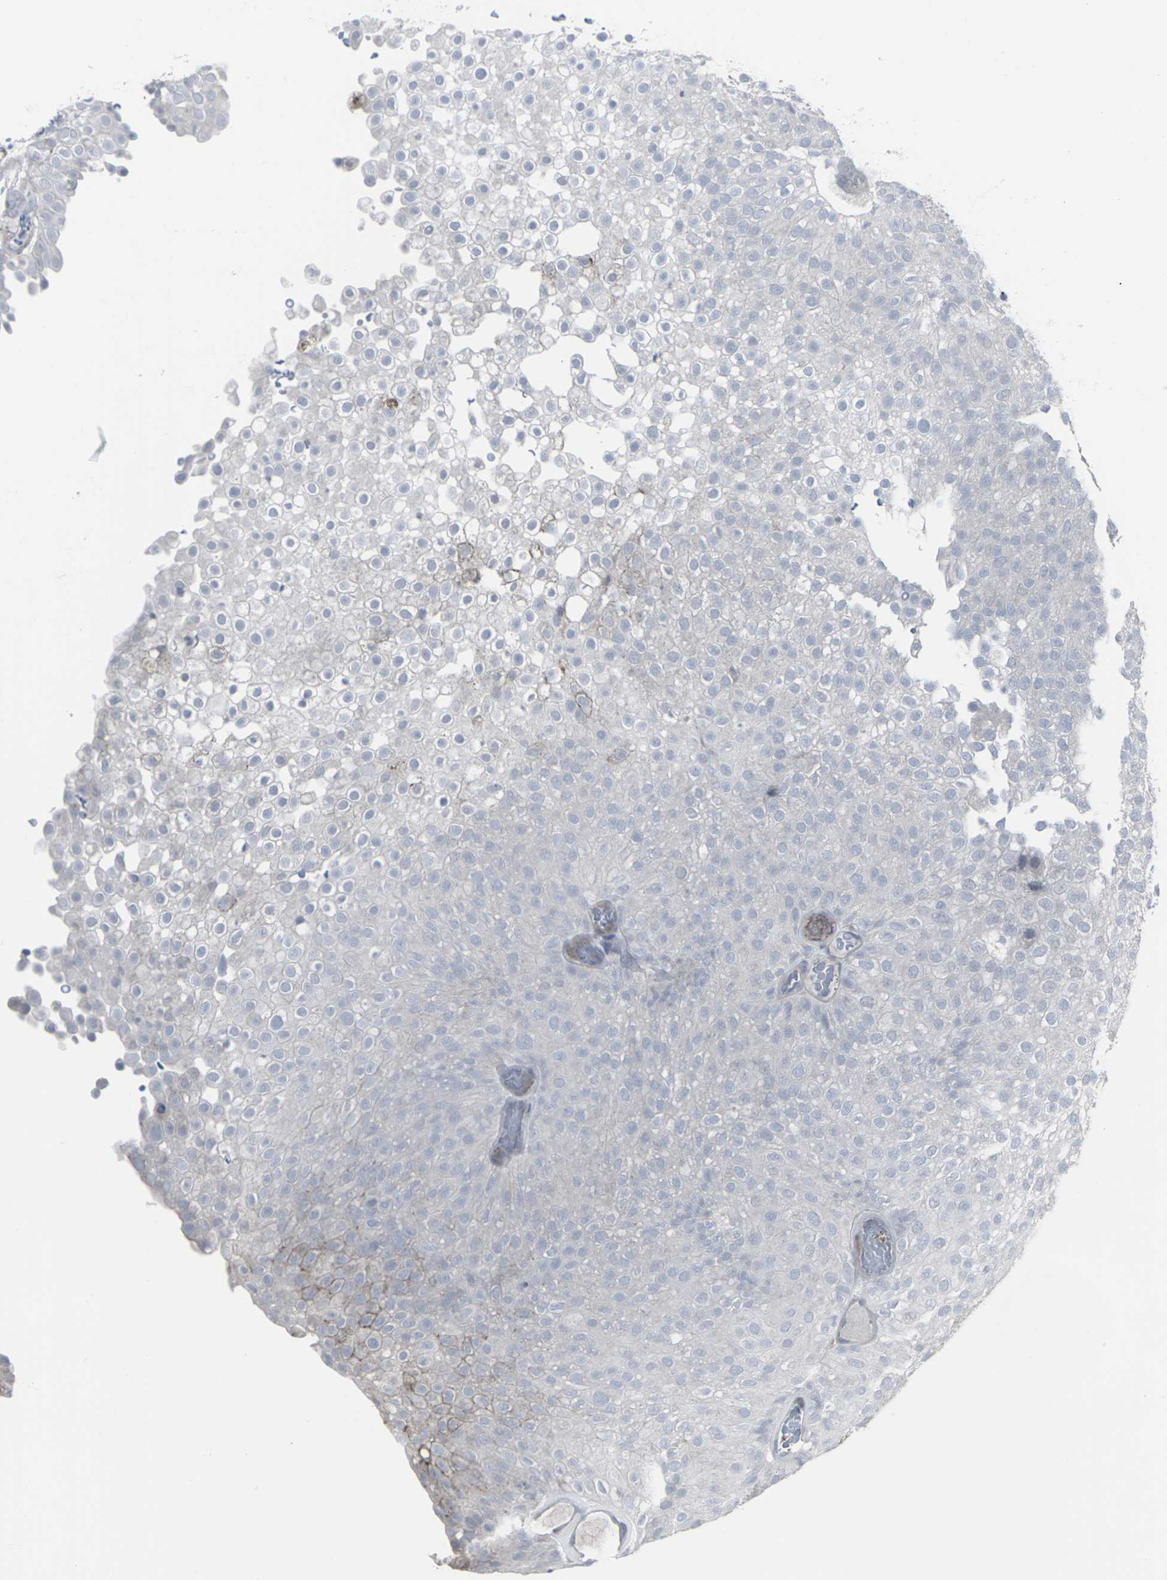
{"staining": {"intensity": "negative", "quantity": "none", "location": "none"}, "tissue": "urothelial cancer", "cell_type": "Tumor cells", "image_type": "cancer", "snomed": [{"axis": "morphology", "description": "Urothelial carcinoma, Low grade"}, {"axis": "topography", "description": "Urinary bladder"}], "caption": "High magnification brightfield microscopy of urothelial carcinoma (low-grade) stained with DAB (3,3'-diaminobenzidine) (brown) and counterstained with hematoxylin (blue): tumor cells show no significant staining.", "gene": "APOBEC2", "patient": {"sex": "male", "age": 78}}